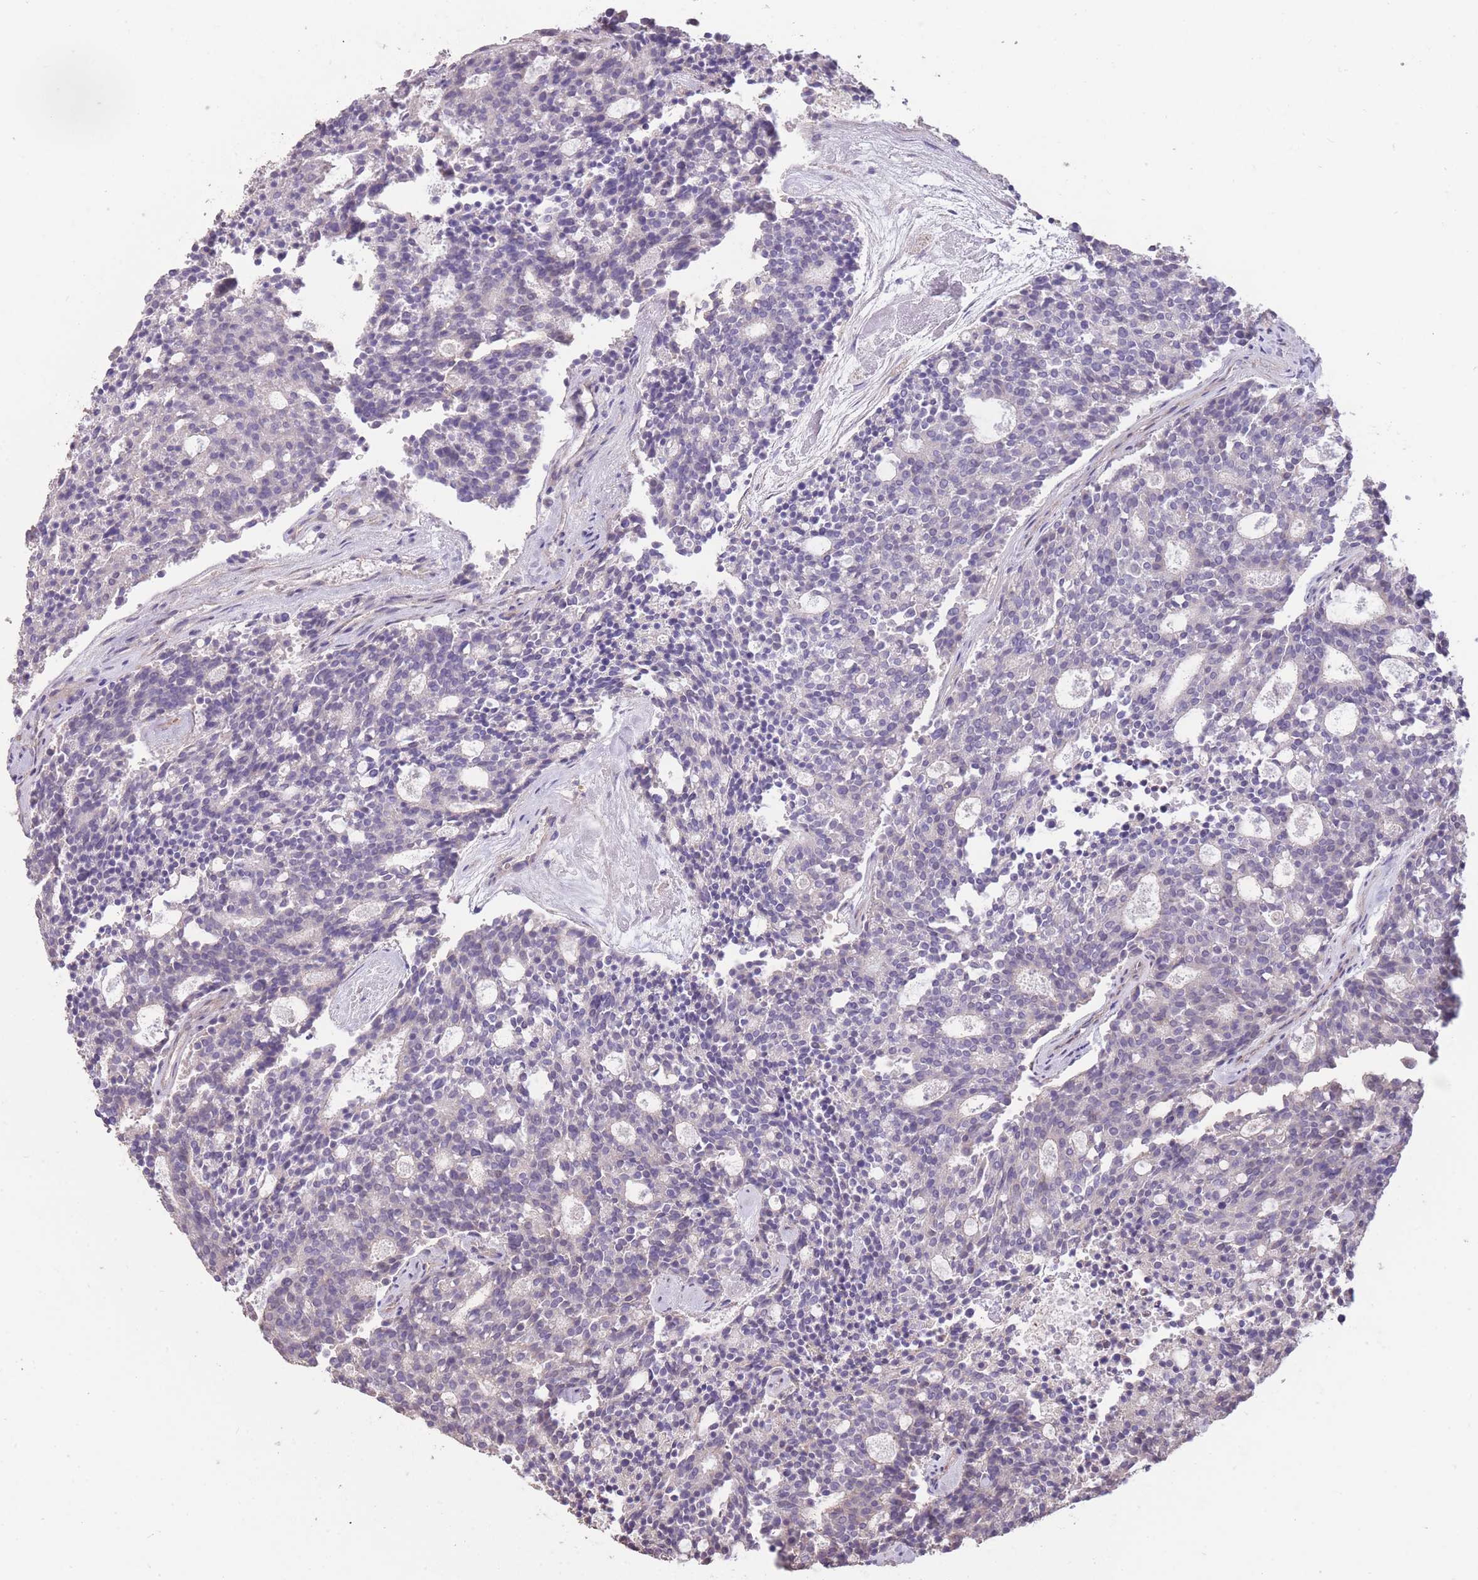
{"staining": {"intensity": "negative", "quantity": "none", "location": "none"}, "tissue": "carcinoid", "cell_type": "Tumor cells", "image_type": "cancer", "snomed": [{"axis": "morphology", "description": "Carcinoid, malignant, NOS"}, {"axis": "topography", "description": "Pancreas"}], "caption": "Malignant carcinoid was stained to show a protein in brown. There is no significant positivity in tumor cells.", "gene": "RSPH10B", "patient": {"sex": "female", "age": 54}}